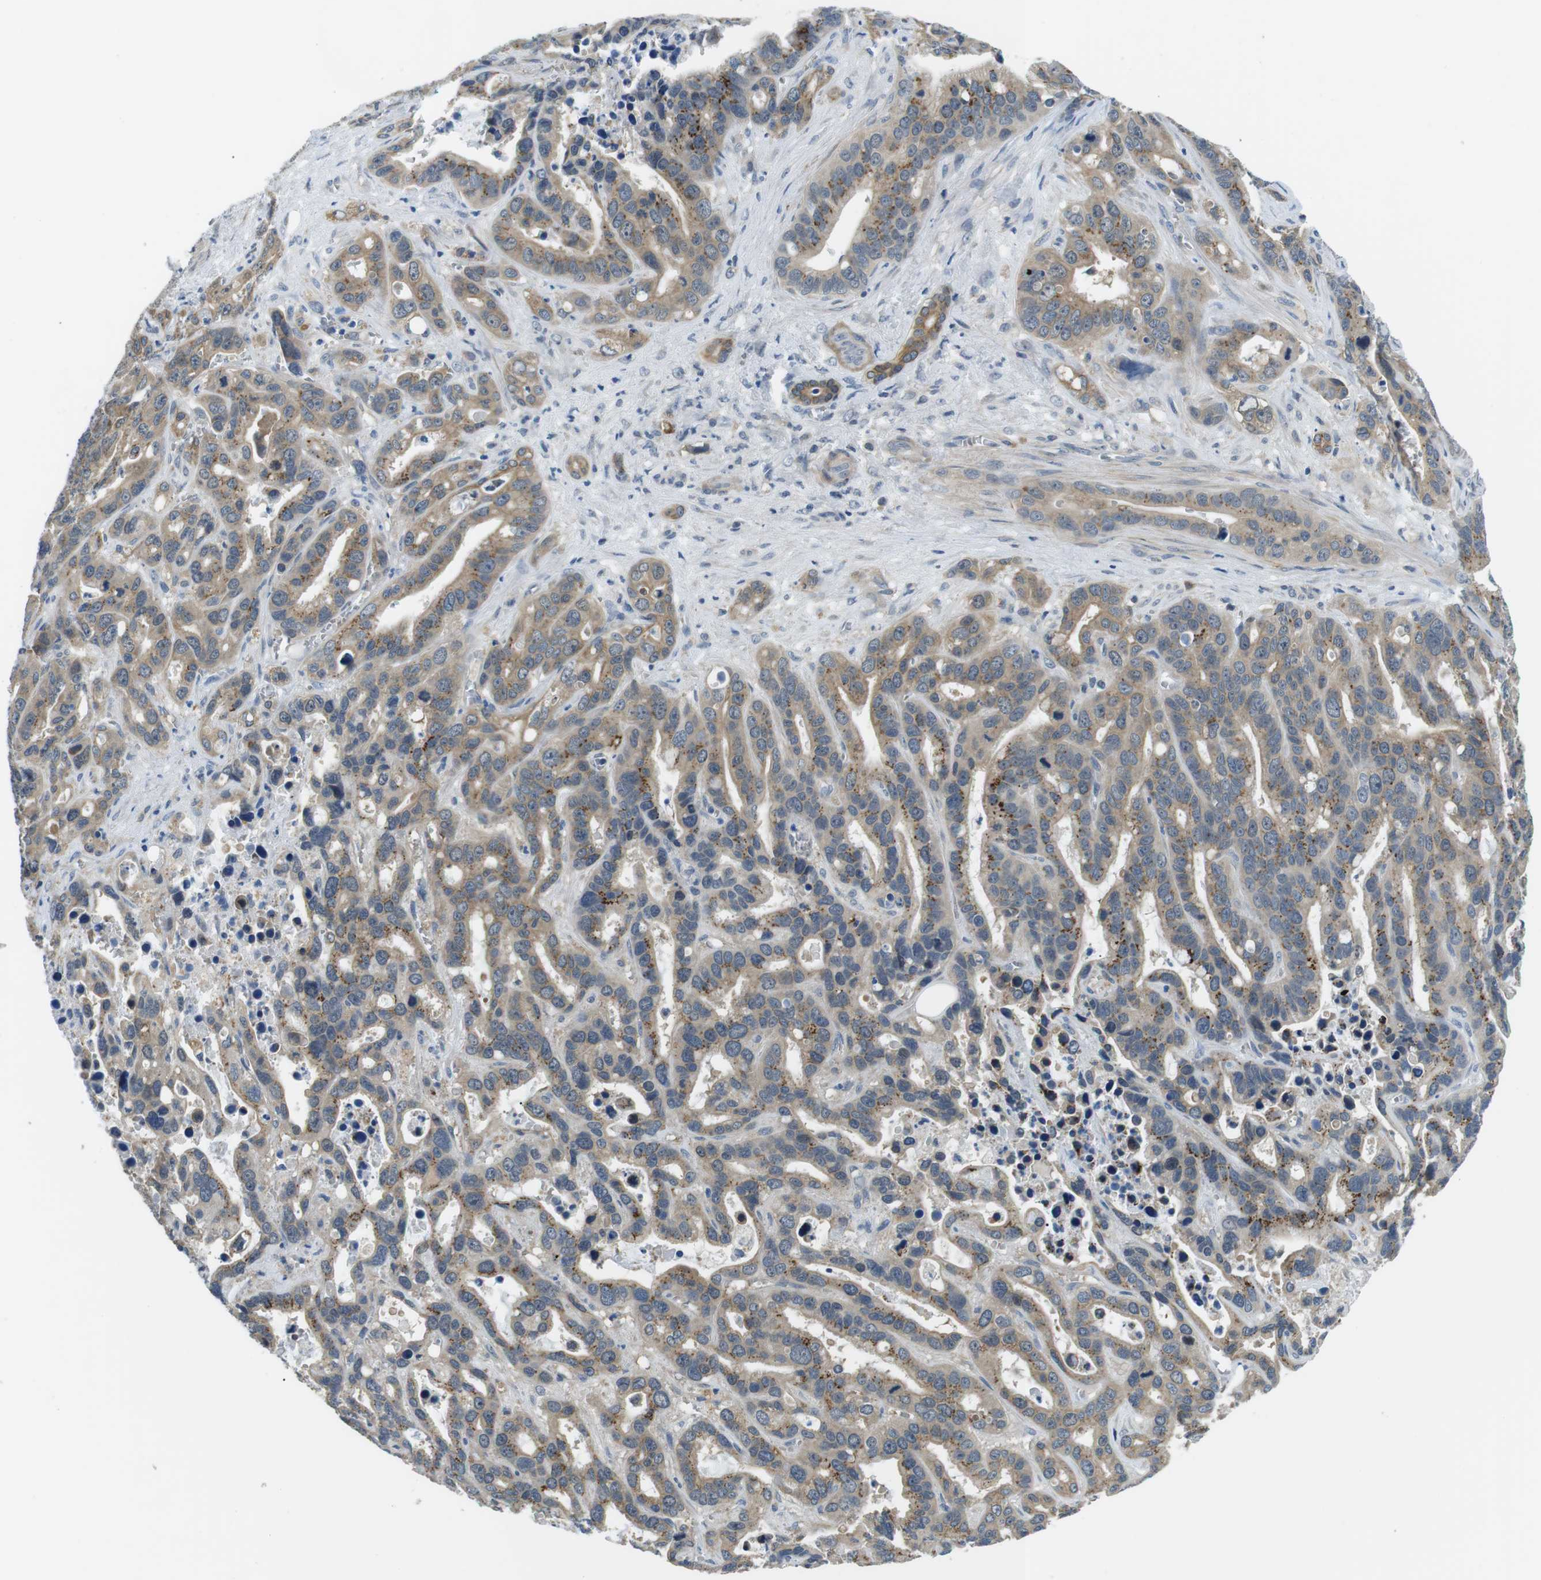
{"staining": {"intensity": "moderate", "quantity": ">75%", "location": "cytoplasmic/membranous"}, "tissue": "liver cancer", "cell_type": "Tumor cells", "image_type": "cancer", "snomed": [{"axis": "morphology", "description": "Cholangiocarcinoma"}, {"axis": "topography", "description": "Liver"}], "caption": "Liver cholangiocarcinoma stained with a brown dye displays moderate cytoplasmic/membranous positive staining in approximately >75% of tumor cells.", "gene": "WSCD1", "patient": {"sex": "female", "age": 65}}